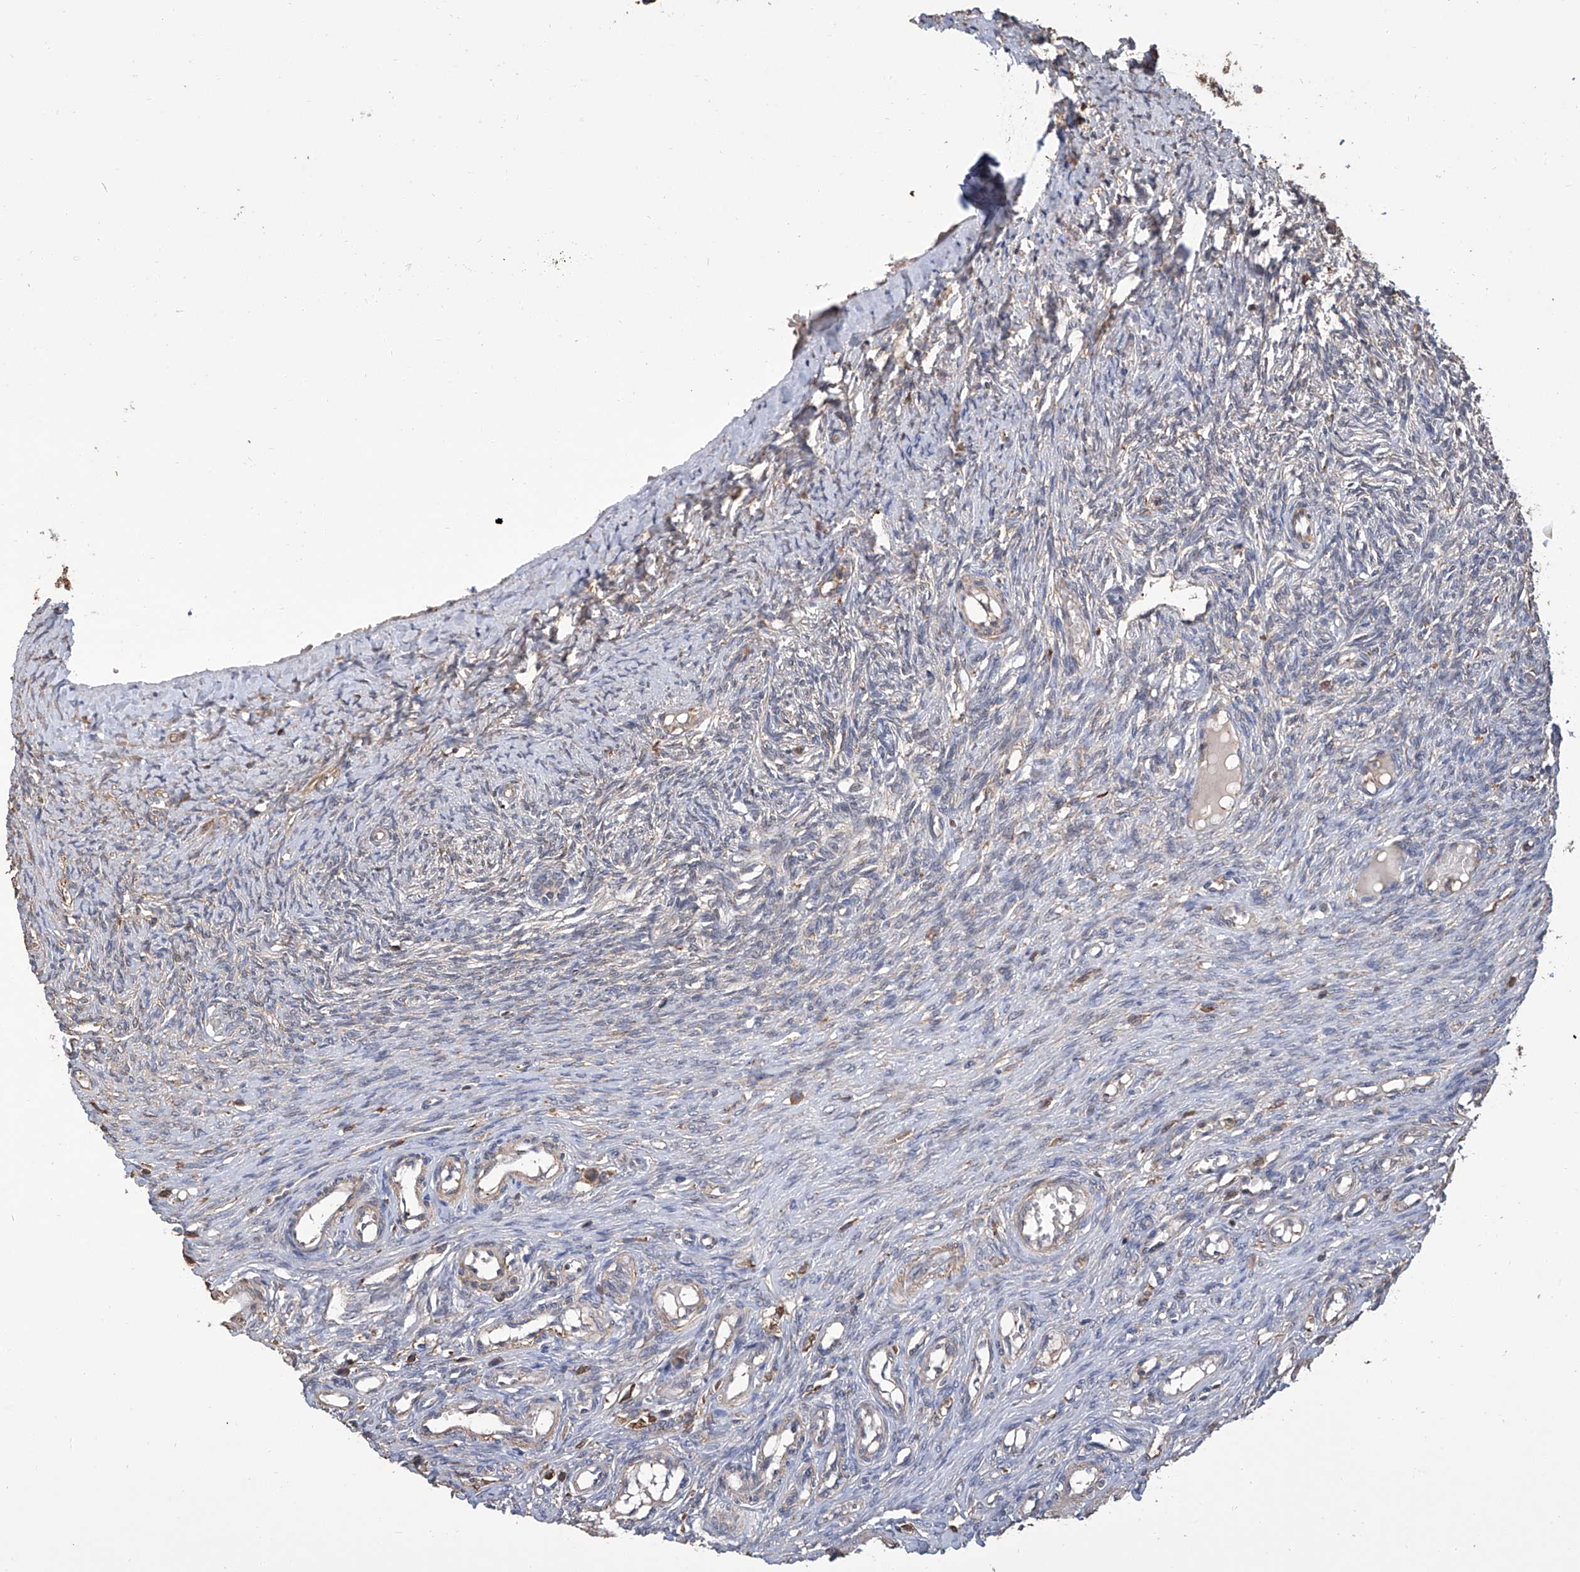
{"staining": {"intensity": "weak", "quantity": ">75%", "location": "cytoplasmic/membranous"}, "tissue": "ovary", "cell_type": "Follicle cells", "image_type": "normal", "snomed": [{"axis": "morphology", "description": "Adenocarcinoma, NOS"}, {"axis": "topography", "description": "Endometrium"}], "caption": "Benign ovary shows weak cytoplasmic/membranous positivity in approximately >75% of follicle cells, visualized by immunohistochemistry.", "gene": "GPT", "patient": {"sex": "female", "age": 32}}